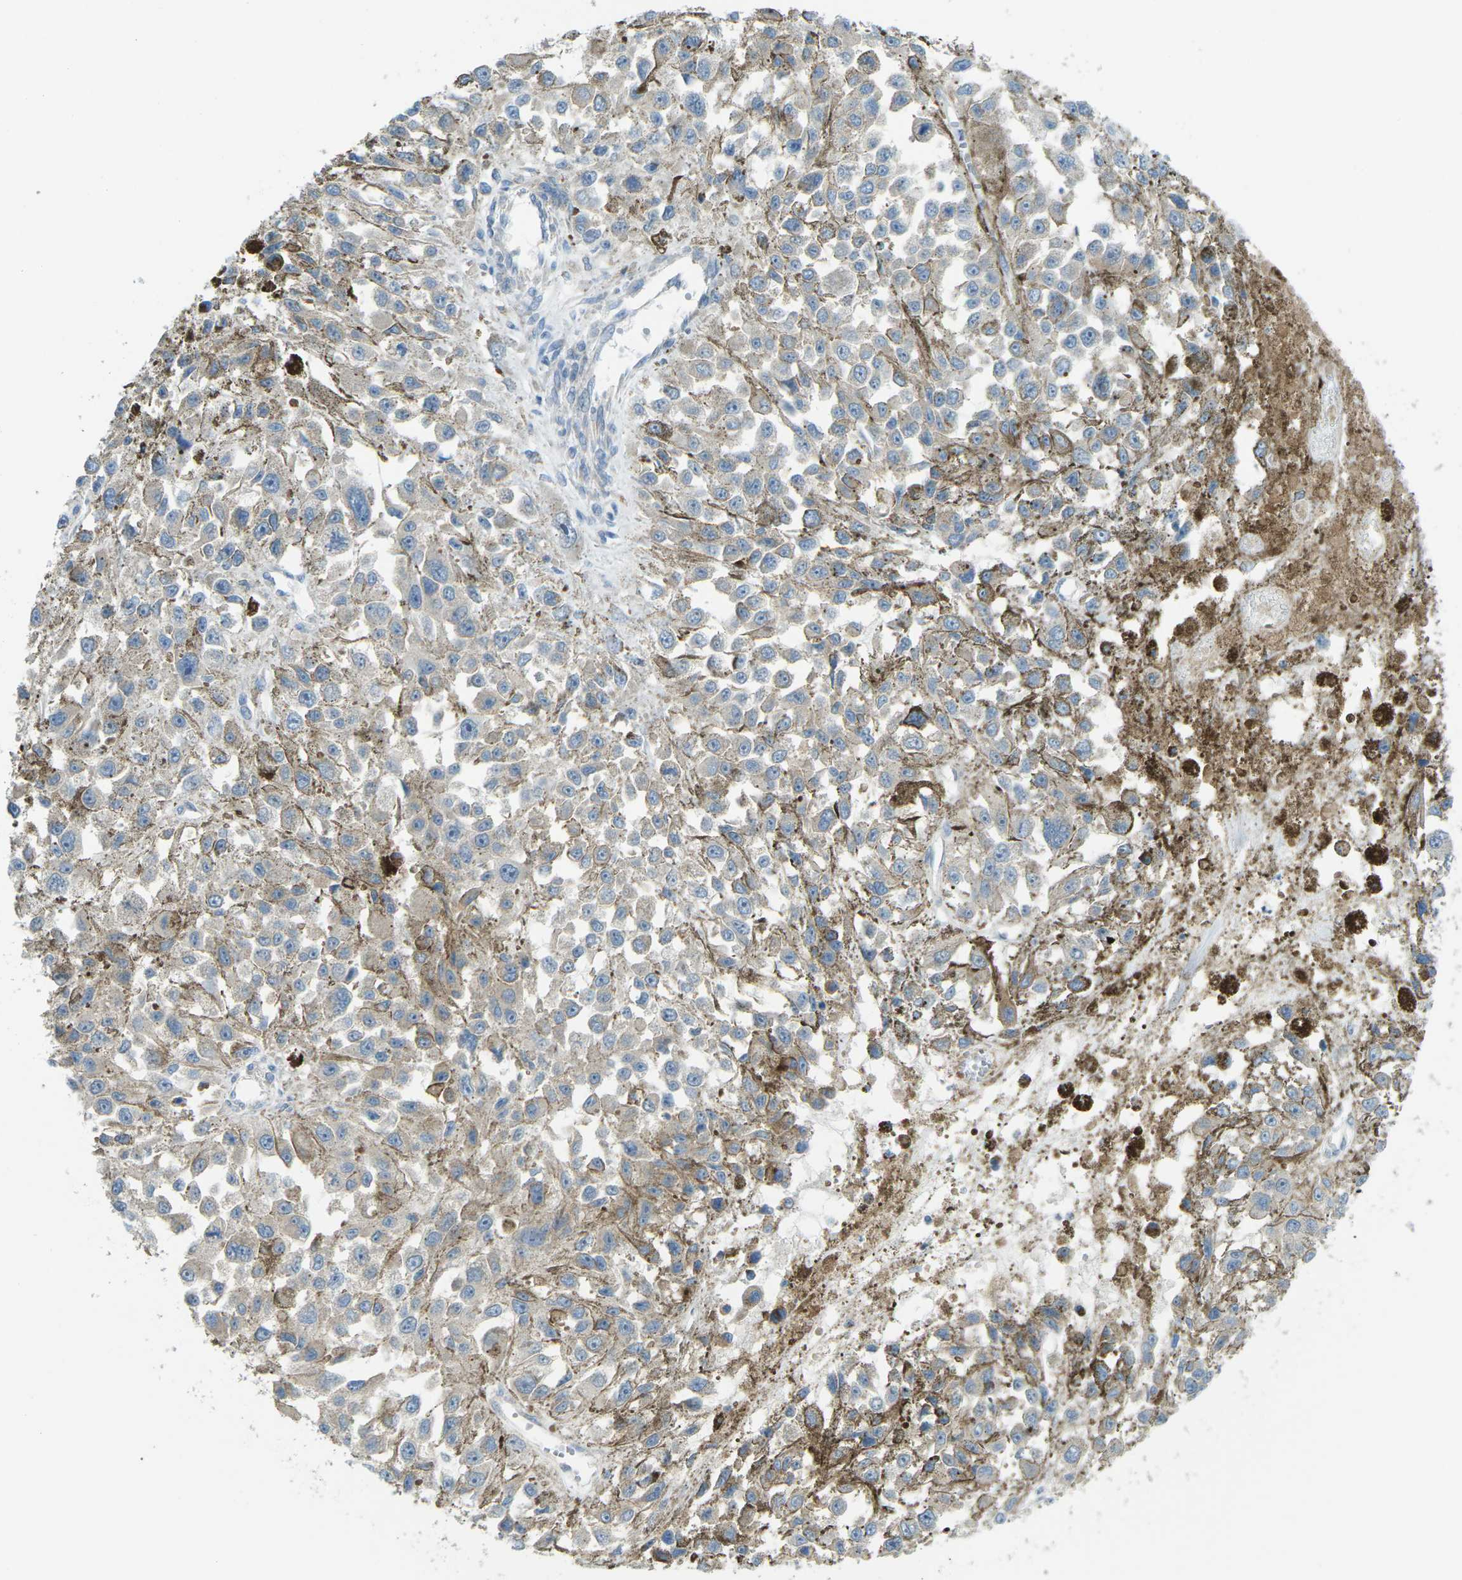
{"staining": {"intensity": "negative", "quantity": "none", "location": "none"}, "tissue": "melanoma", "cell_type": "Tumor cells", "image_type": "cancer", "snomed": [{"axis": "morphology", "description": "Malignant melanoma, Metastatic site"}, {"axis": "topography", "description": "Lymph node"}], "caption": "DAB (3,3'-diaminobenzidine) immunohistochemical staining of human malignant melanoma (metastatic site) shows no significant positivity in tumor cells.", "gene": "MYLK4", "patient": {"sex": "male", "age": 59}}